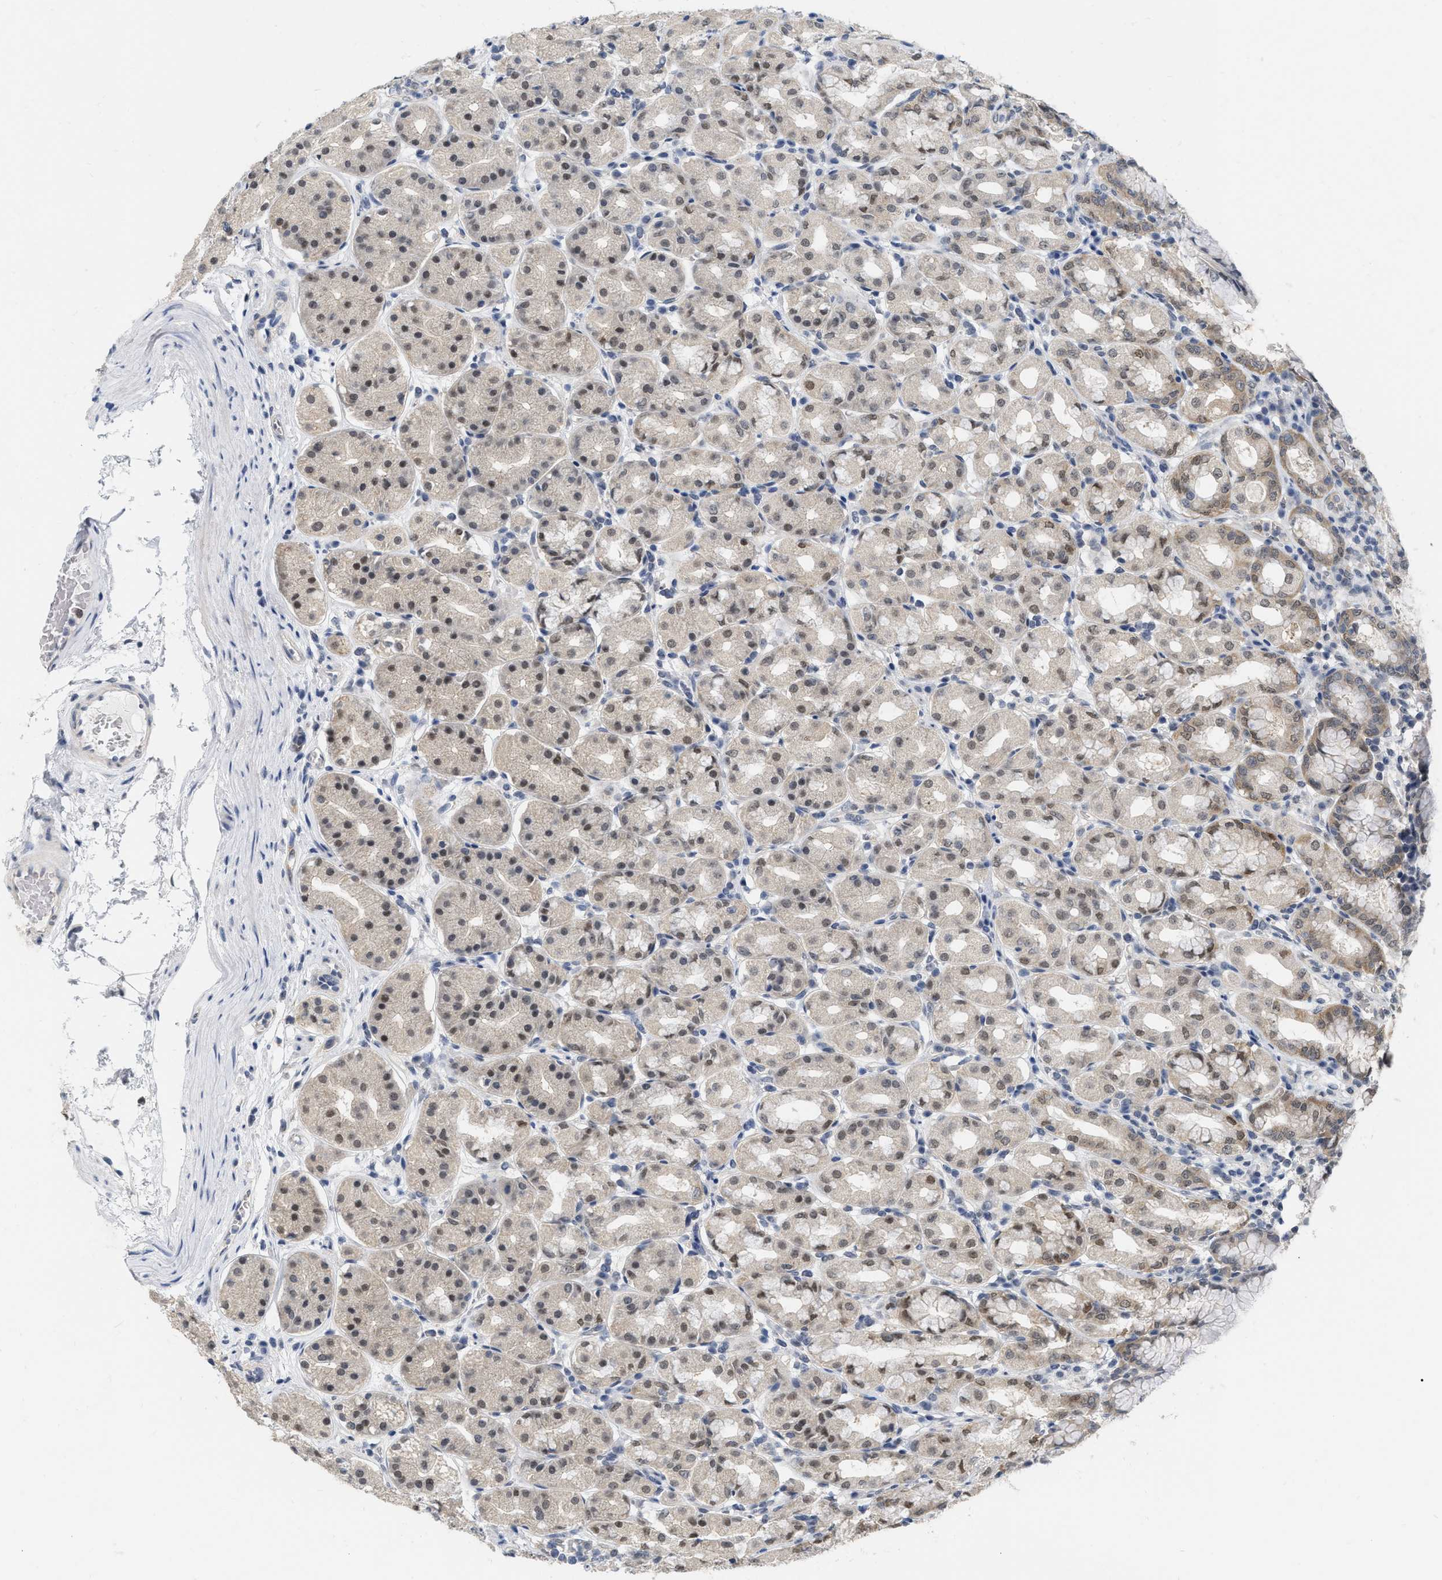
{"staining": {"intensity": "moderate", "quantity": ">75%", "location": "cytoplasmic/membranous,nuclear"}, "tissue": "stomach", "cell_type": "Glandular cells", "image_type": "normal", "snomed": [{"axis": "morphology", "description": "Normal tissue, NOS"}, {"axis": "topography", "description": "Stomach"}, {"axis": "topography", "description": "Stomach, lower"}], "caption": "Immunohistochemistry of benign human stomach reveals medium levels of moderate cytoplasmic/membranous,nuclear expression in approximately >75% of glandular cells.", "gene": "RUVBL1", "patient": {"sex": "female", "age": 56}}